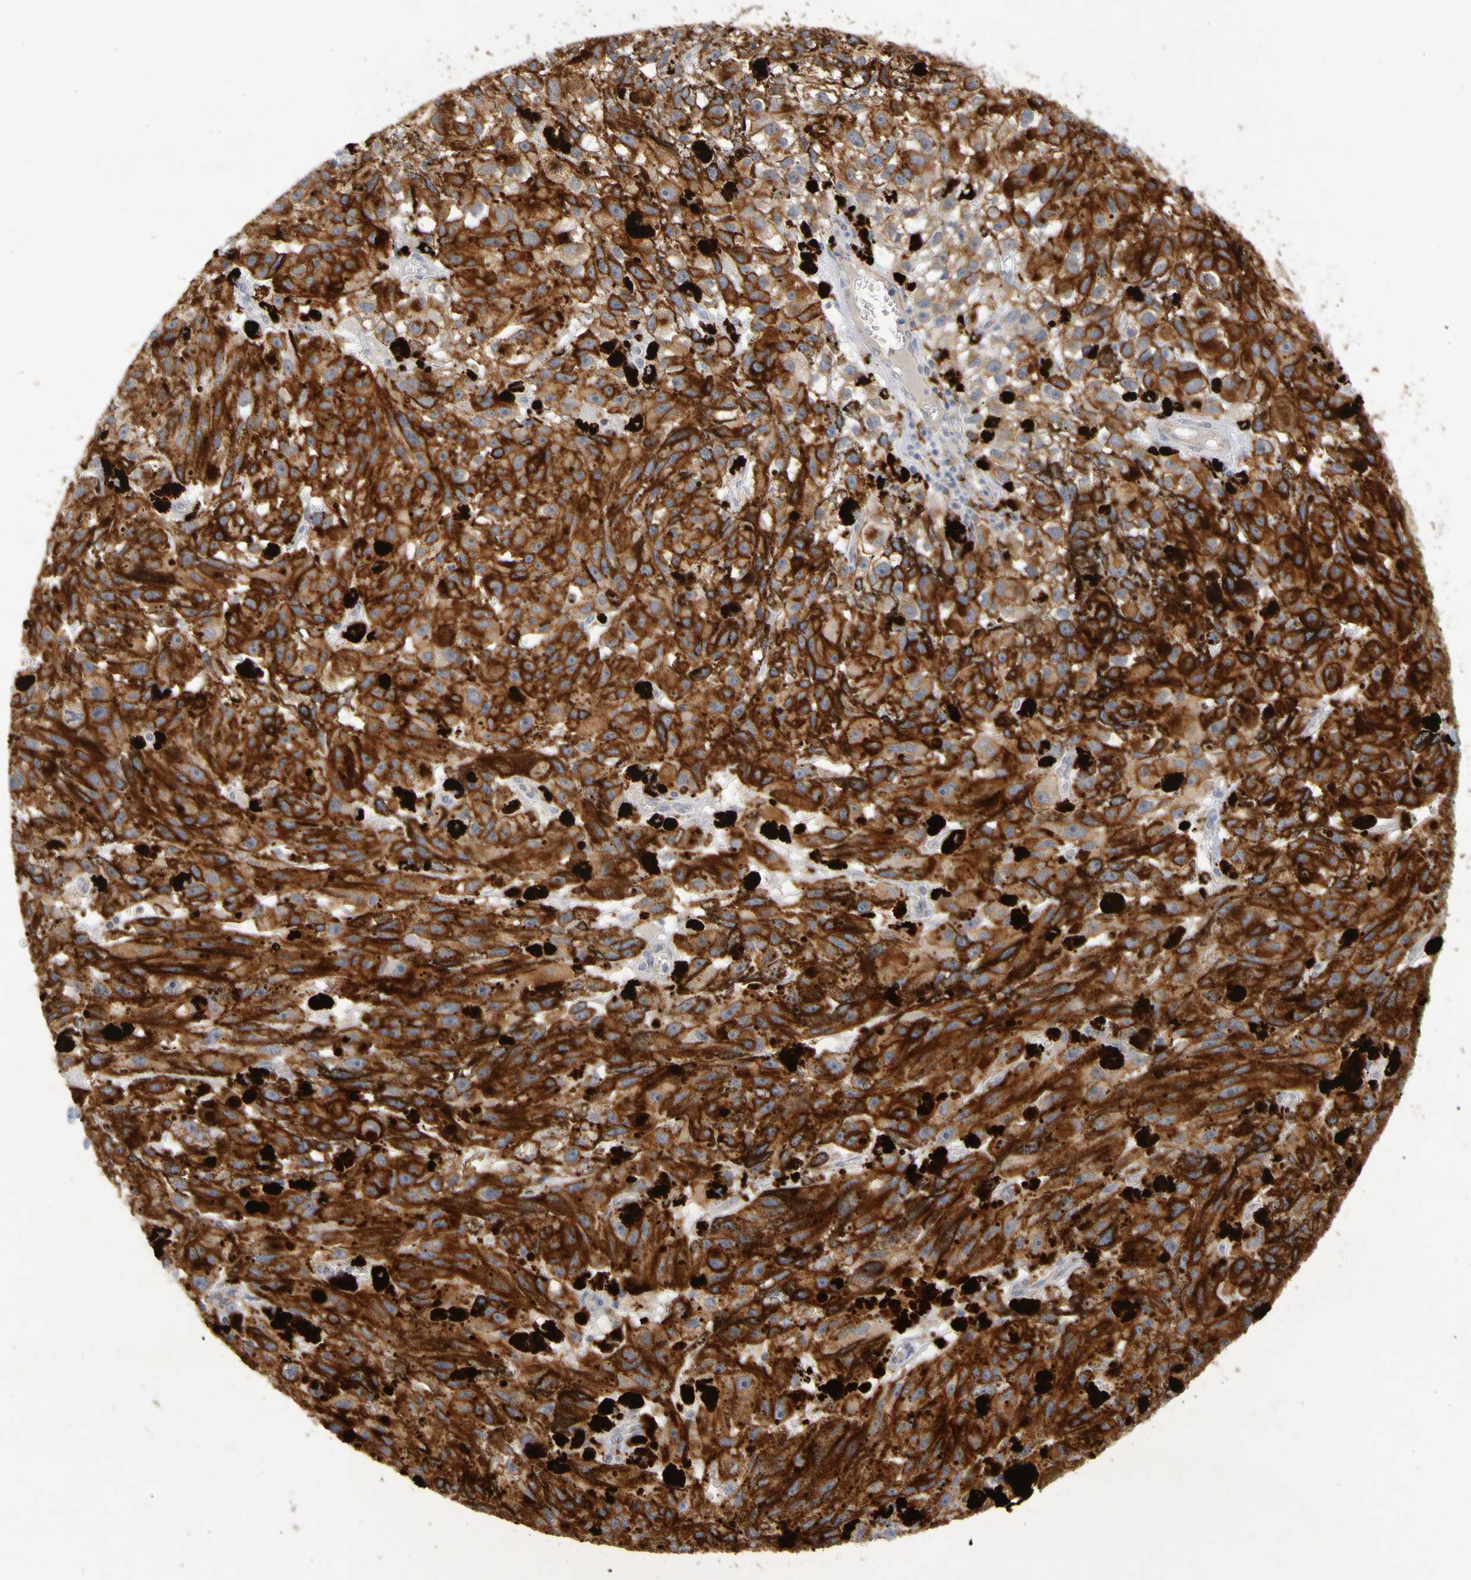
{"staining": {"intensity": "moderate", "quantity": ">75%", "location": "cytoplasmic/membranous"}, "tissue": "melanoma", "cell_type": "Tumor cells", "image_type": "cancer", "snomed": [{"axis": "morphology", "description": "Malignant melanoma, NOS"}, {"axis": "topography", "description": "Skin"}], "caption": "IHC (DAB (3,3'-diaminobenzidine)) staining of malignant melanoma reveals moderate cytoplasmic/membranous protein staining in approximately >75% of tumor cells. (DAB (3,3'-diaminobenzidine) IHC, brown staining for protein, blue staining for nuclei).", "gene": "TPH1", "patient": {"sex": "female", "age": 104}}